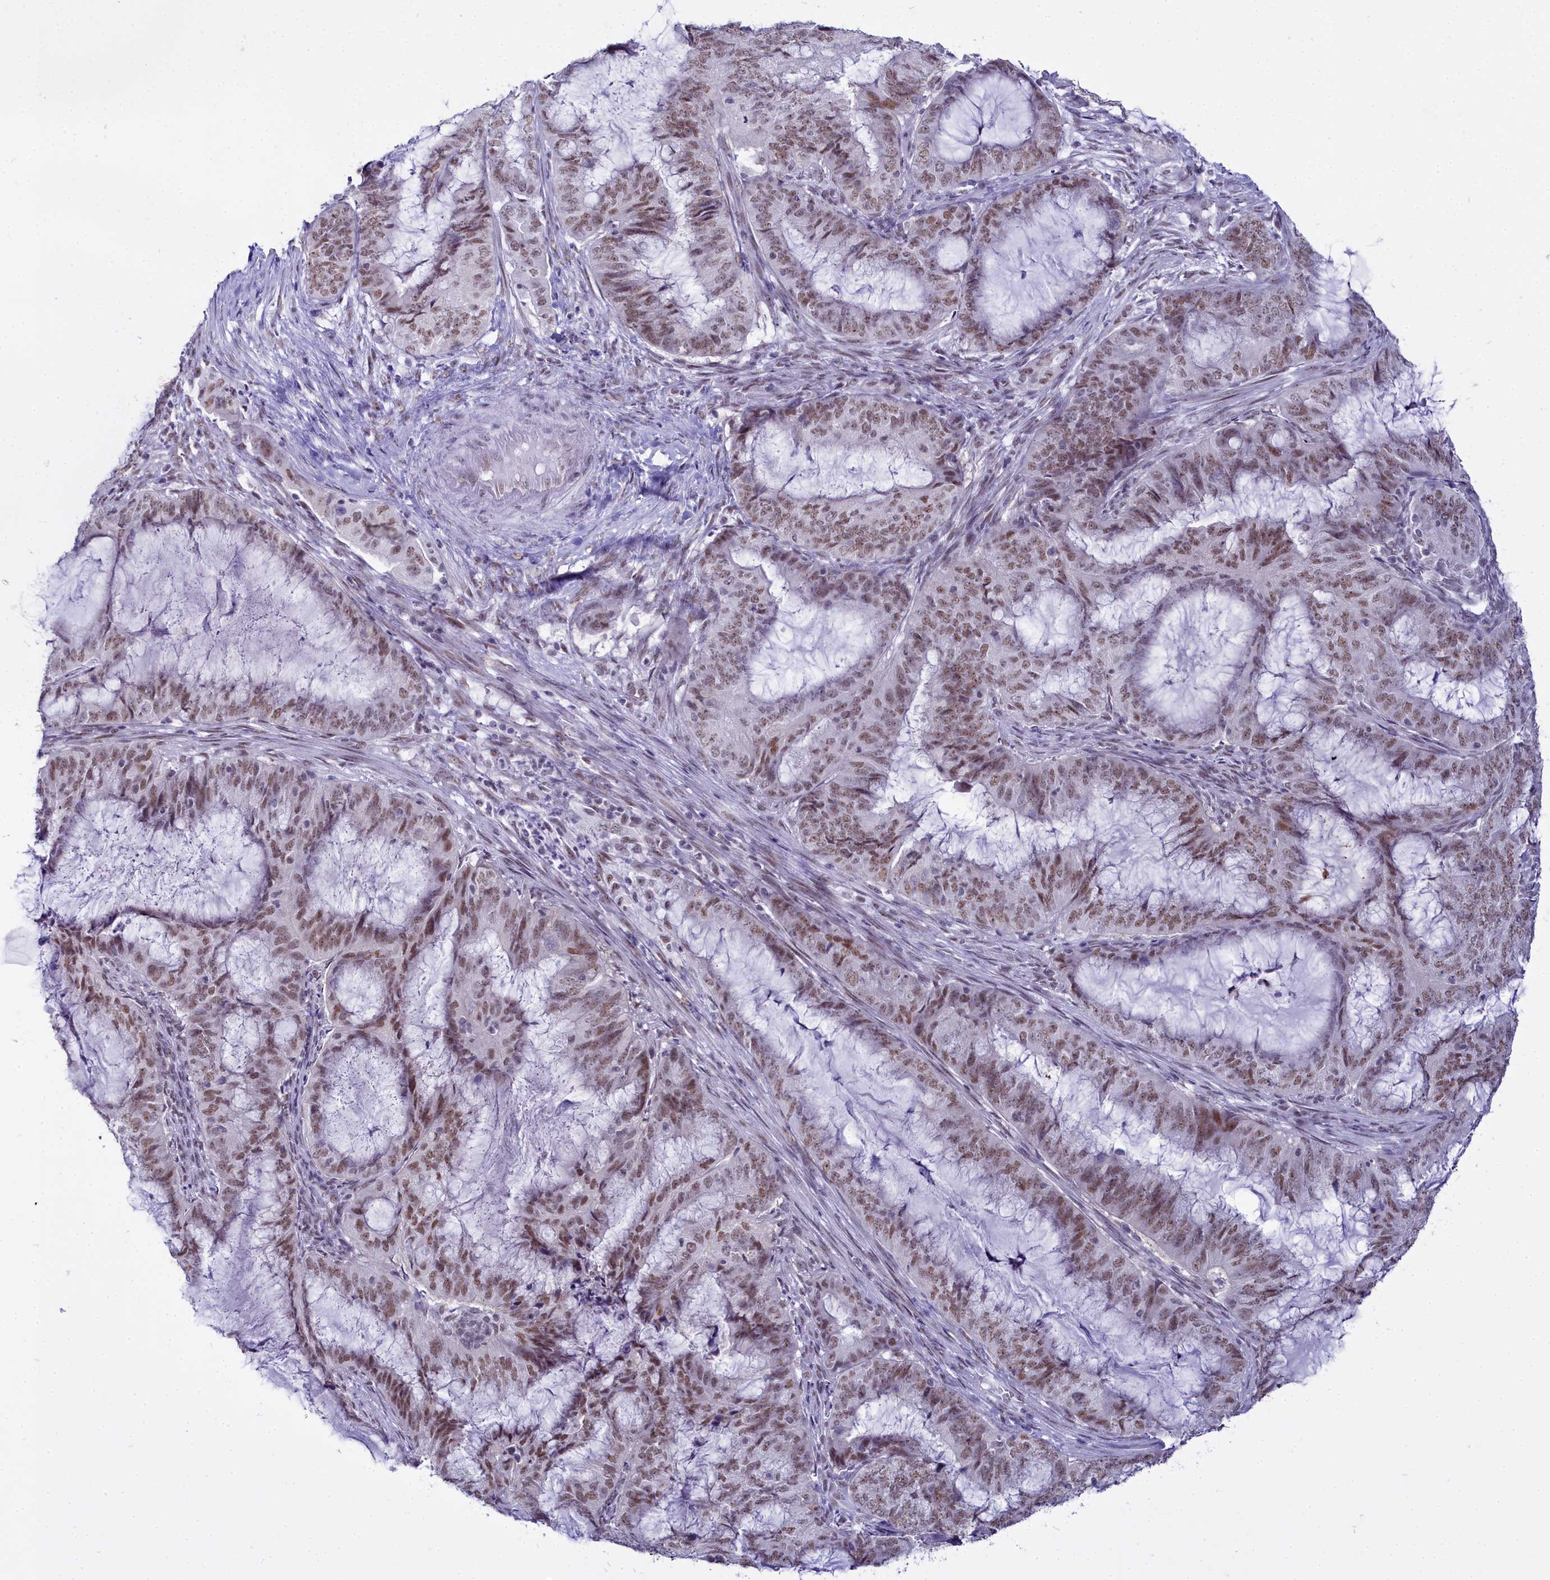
{"staining": {"intensity": "moderate", "quantity": ">75%", "location": "nuclear"}, "tissue": "endometrial cancer", "cell_type": "Tumor cells", "image_type": "cancer", "snomed": [{"axis": "morphology", "description": "Adenocarcinoma, NOS"}, {"axis": "topography", "description": "Endometrium"}], "caption": "Immunohistochemical staining of human endometrial cancer demonstrates medium levels of moderate nuclear expression in approximately >75% of tumor cells. Using DAB (3,3'-diaminobenzidine) (brown) and hematoxylin (blue) stains, captured at high magnification using brightfield microscopy.", "gene": "RBM12", "patient": {"sex": "female", "age": 51}}